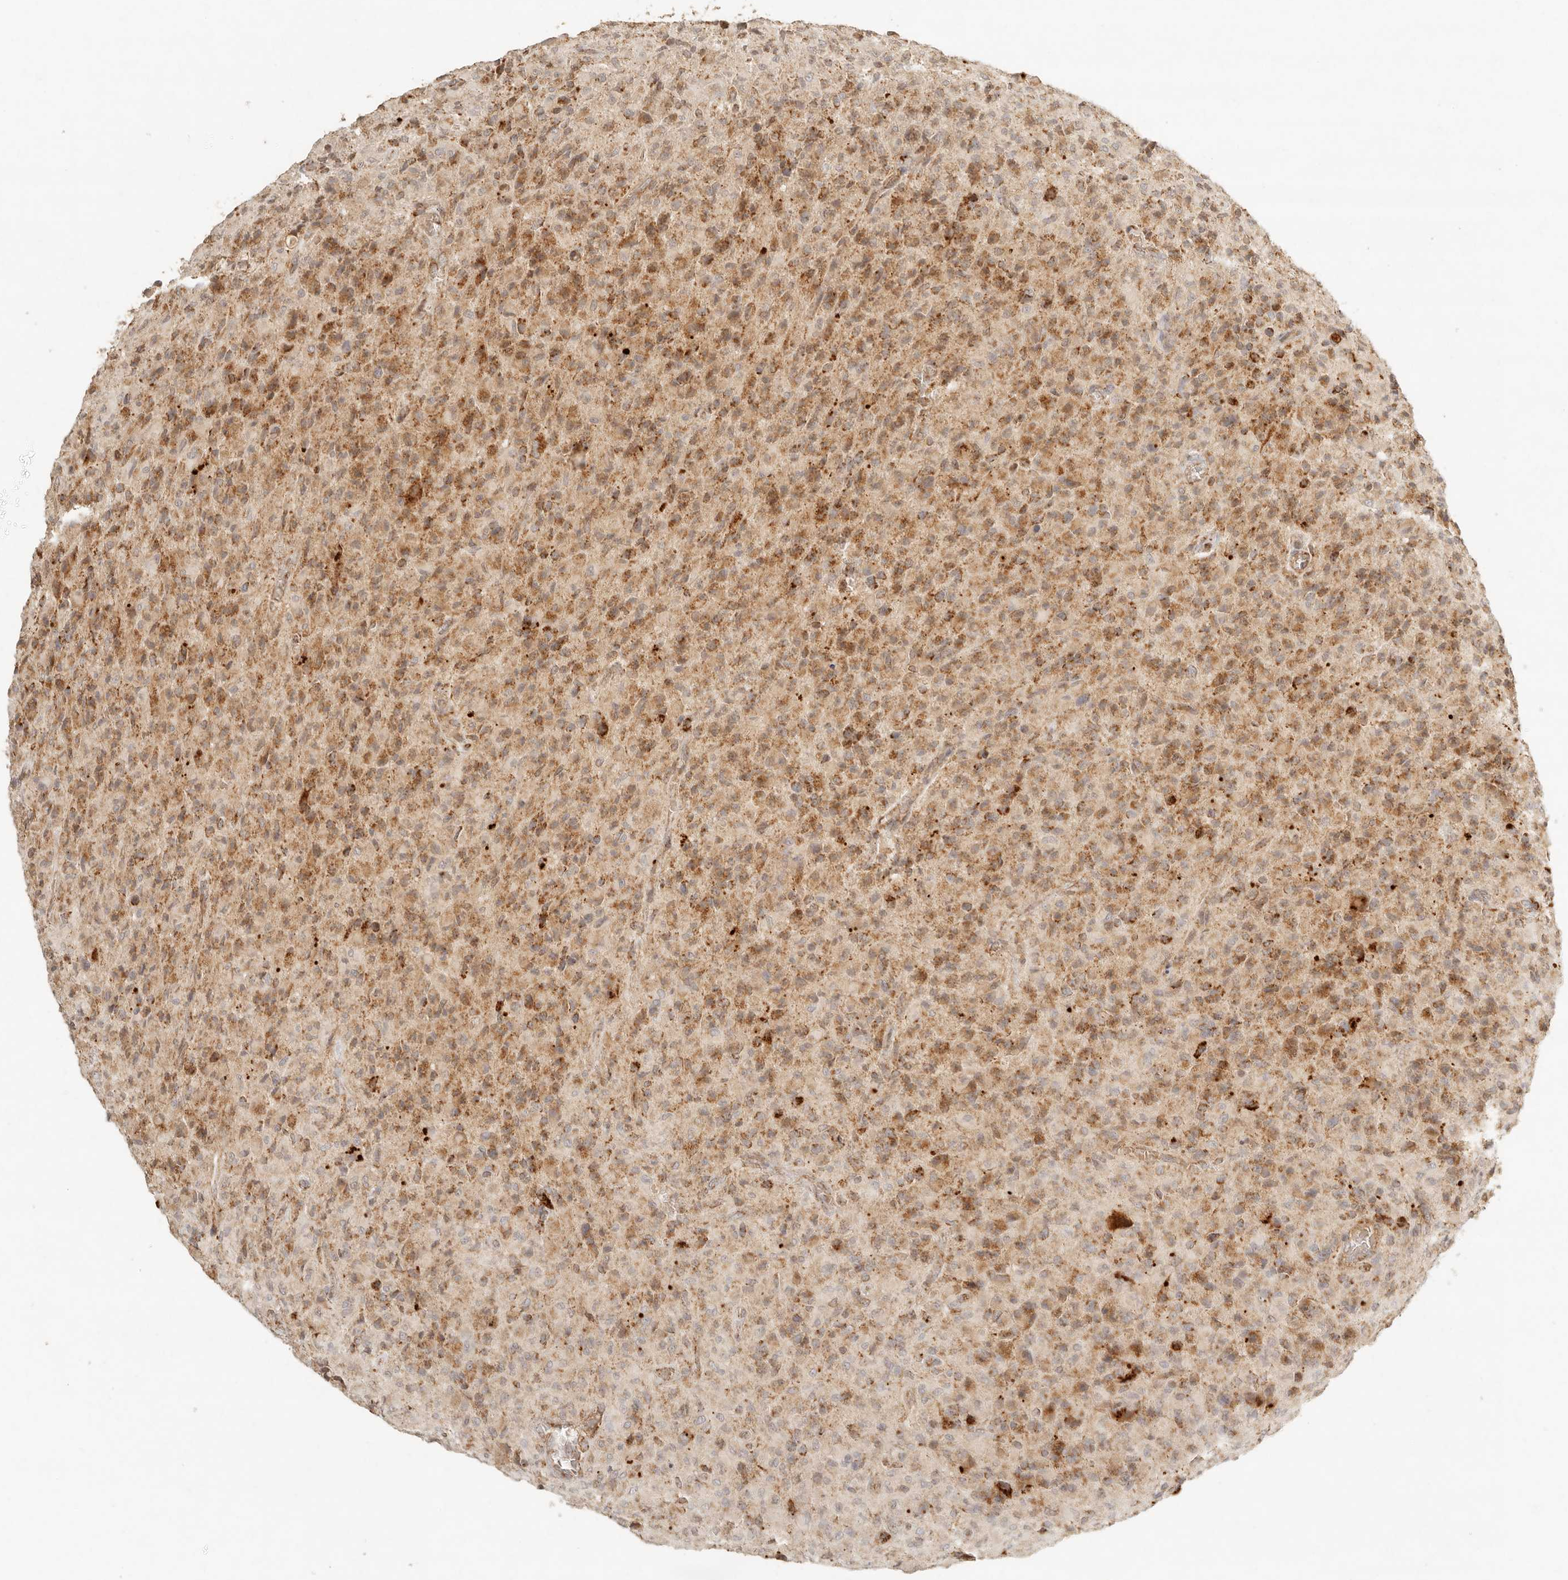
{"staining": {"intensity": "moderate", "quantity": "25%-75%", "location": "cytoplasmic/membranous"}, "tissue": "glioma", "cell_type": "Tumor cells", "image_type": "cancer", "snomed": [{"axis": "morphology", "description": "Glioma, malignant, High grade"}, {"axis": "topography", "description": "Brain"}], "caption": "Tumor cells reveal moderate cytoplasmic/membranous staining in about 25%-75% of cells in glioma.", "gene": "MRPL55", "patient": {"sex": "female", "age": 57}}